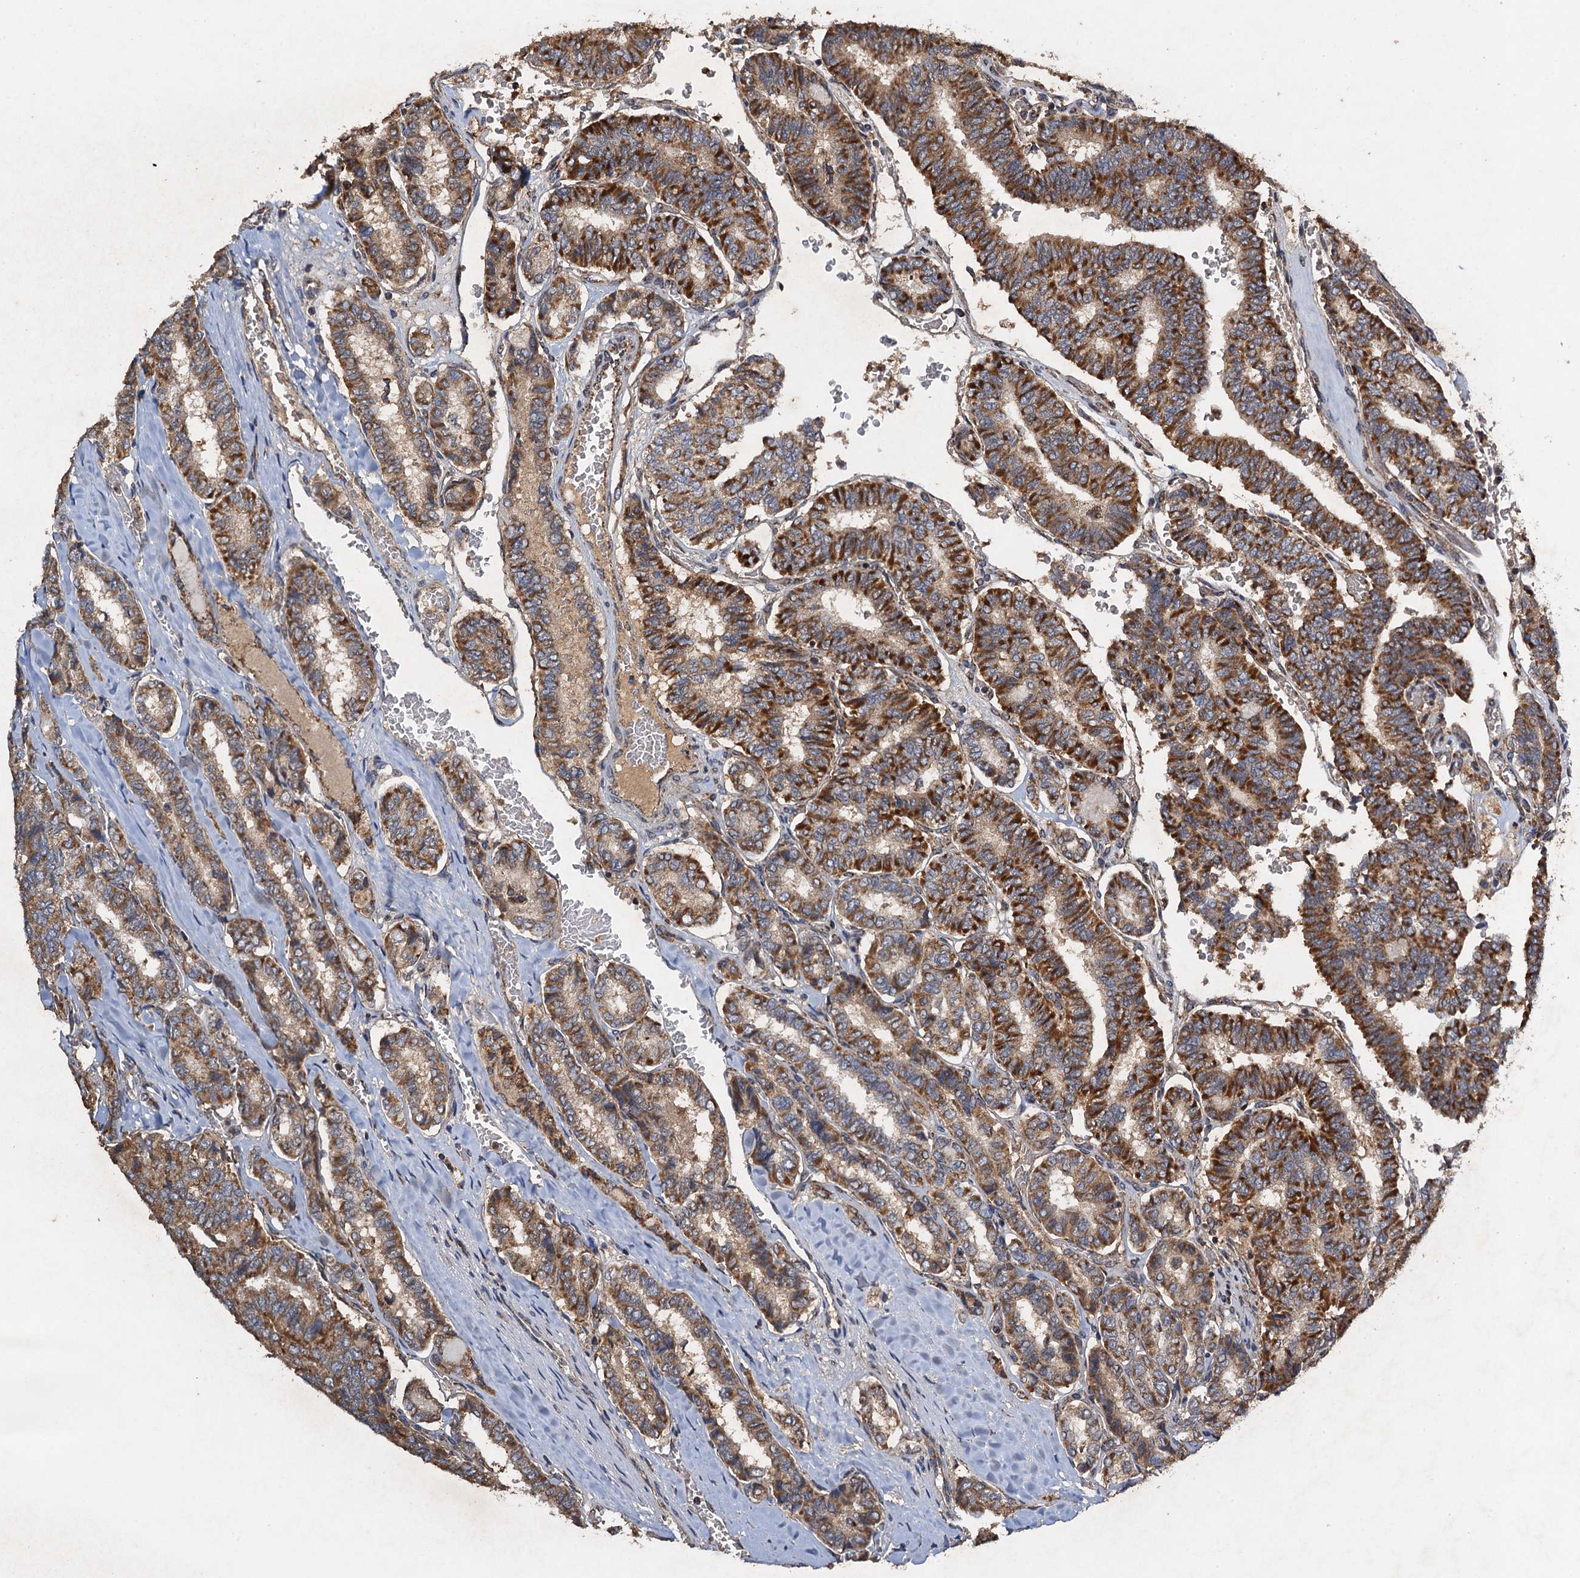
{"staining": {"intensity": "strong", "quantity": ">75%", "location": "cytoplasmic/membranous"}, "tissue": "thyroid cancer", "cell_type": "Tumor cells", "image_type": "cancer", "snomed": [{"axis": "morphology", "description": "Papillary adenocarcinoma, NOS"}, {"axis": "topography", "description": "Thyroid gland"}], "caption": "DAB immunohistochemical staining of thyroid cancer reveals strong cytoplasmic/membranous protein positivity in about >75% of tumor cells.", "gene": "NDUFA13", "patient": {"sex": "female", "age": 35}}